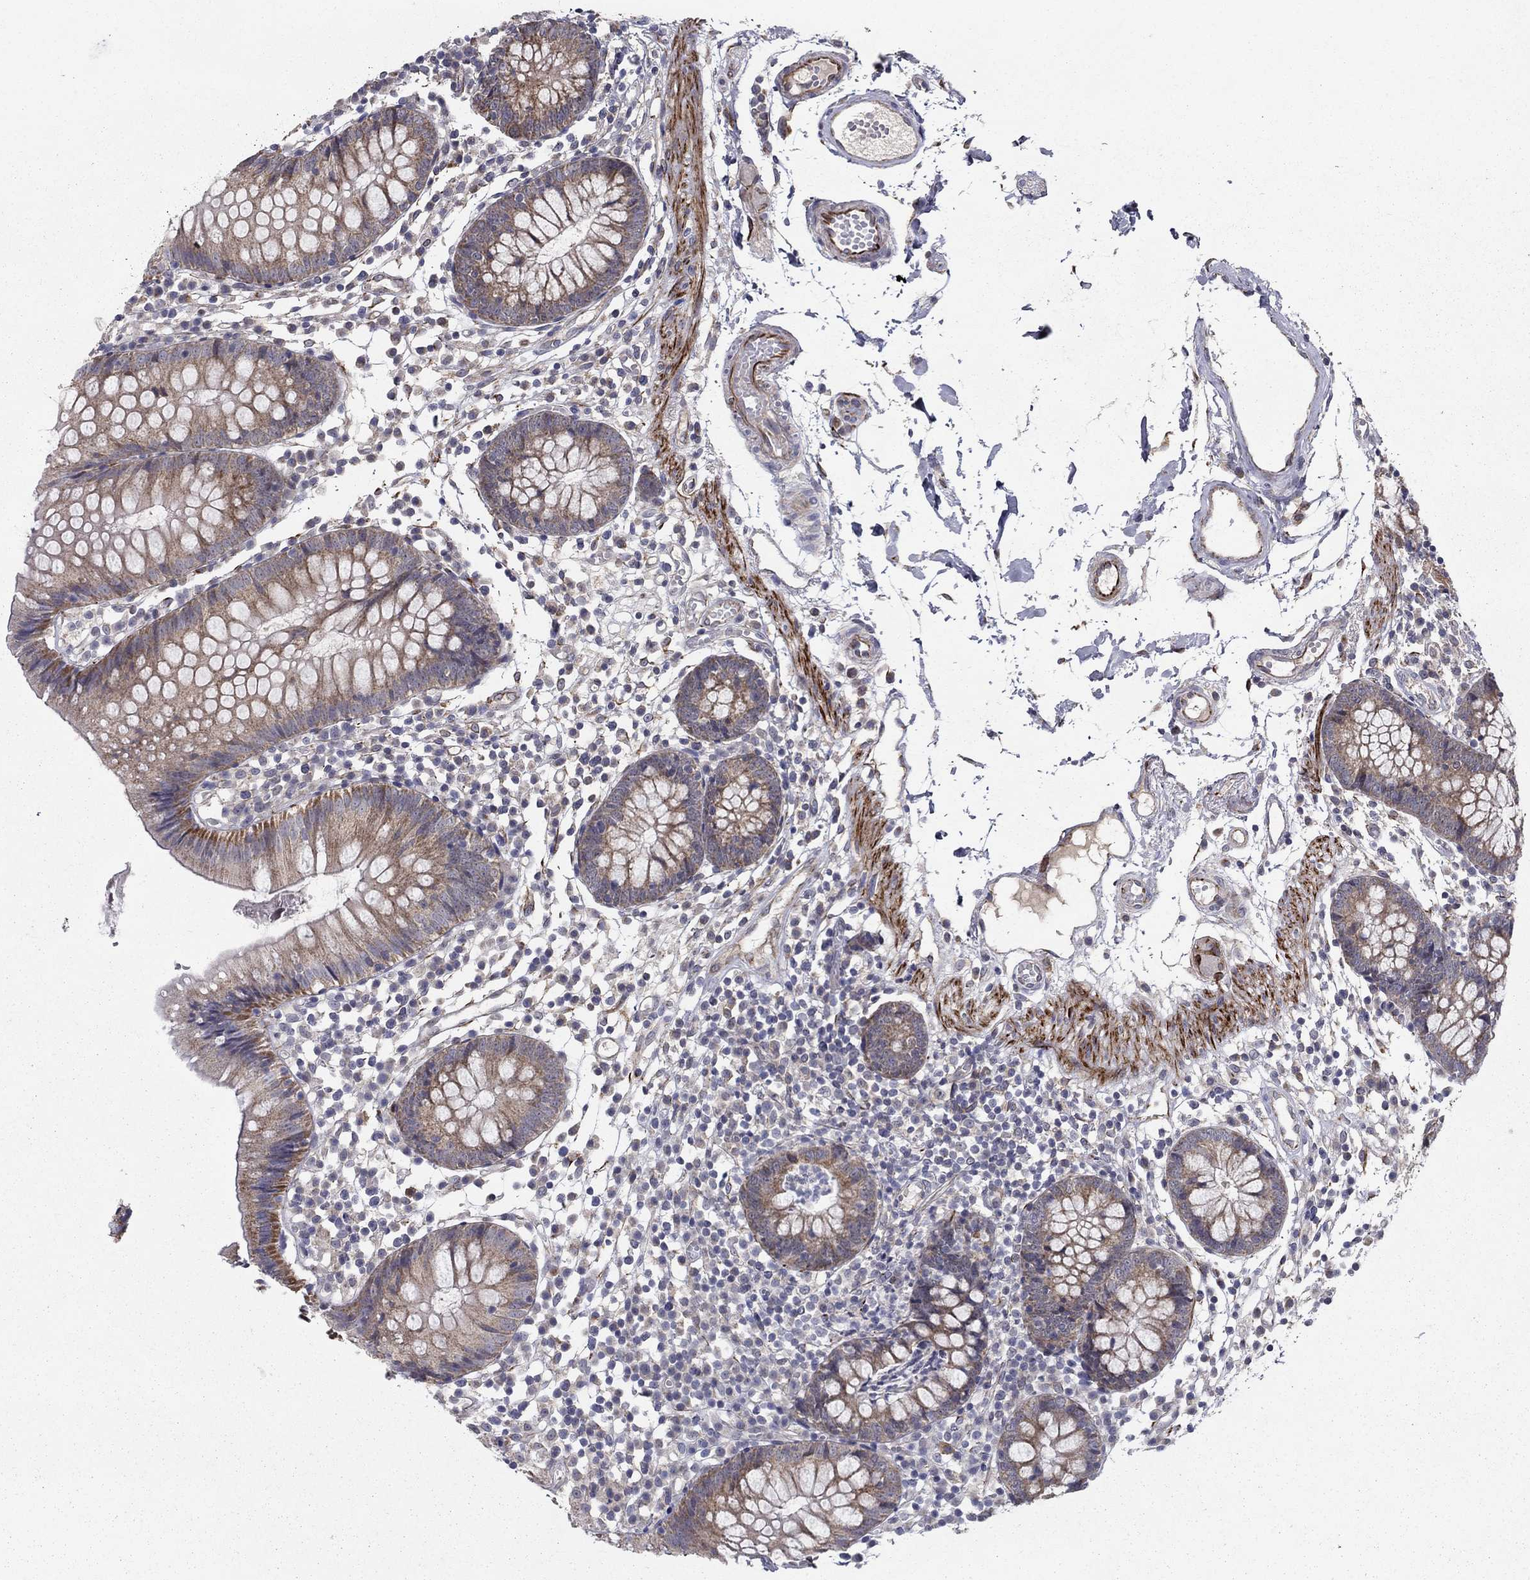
{"staining": {"intensity": "strong", "quantity": ">75%", "location": "cytoplasmic/membranous"}, "tissue": "colon", "cell_type": "Endothelial cells", "image_type": "normal", "snomed": [{"axis": "morphology", "description": "Normal tissue, NOS"}, {"axis": "topography", "description": "Rectum"}], "caption": "Strong cytoplasmic/membranous expression is present in approximately >75% of endothelial cells in benign colon. The staining was performed using DAB, with brown indicating positive protein expression. Nuclei are stained blue with hematoxylin.", "gene": "LACTB2", "patient": {"sex": "male", "age": 70}}